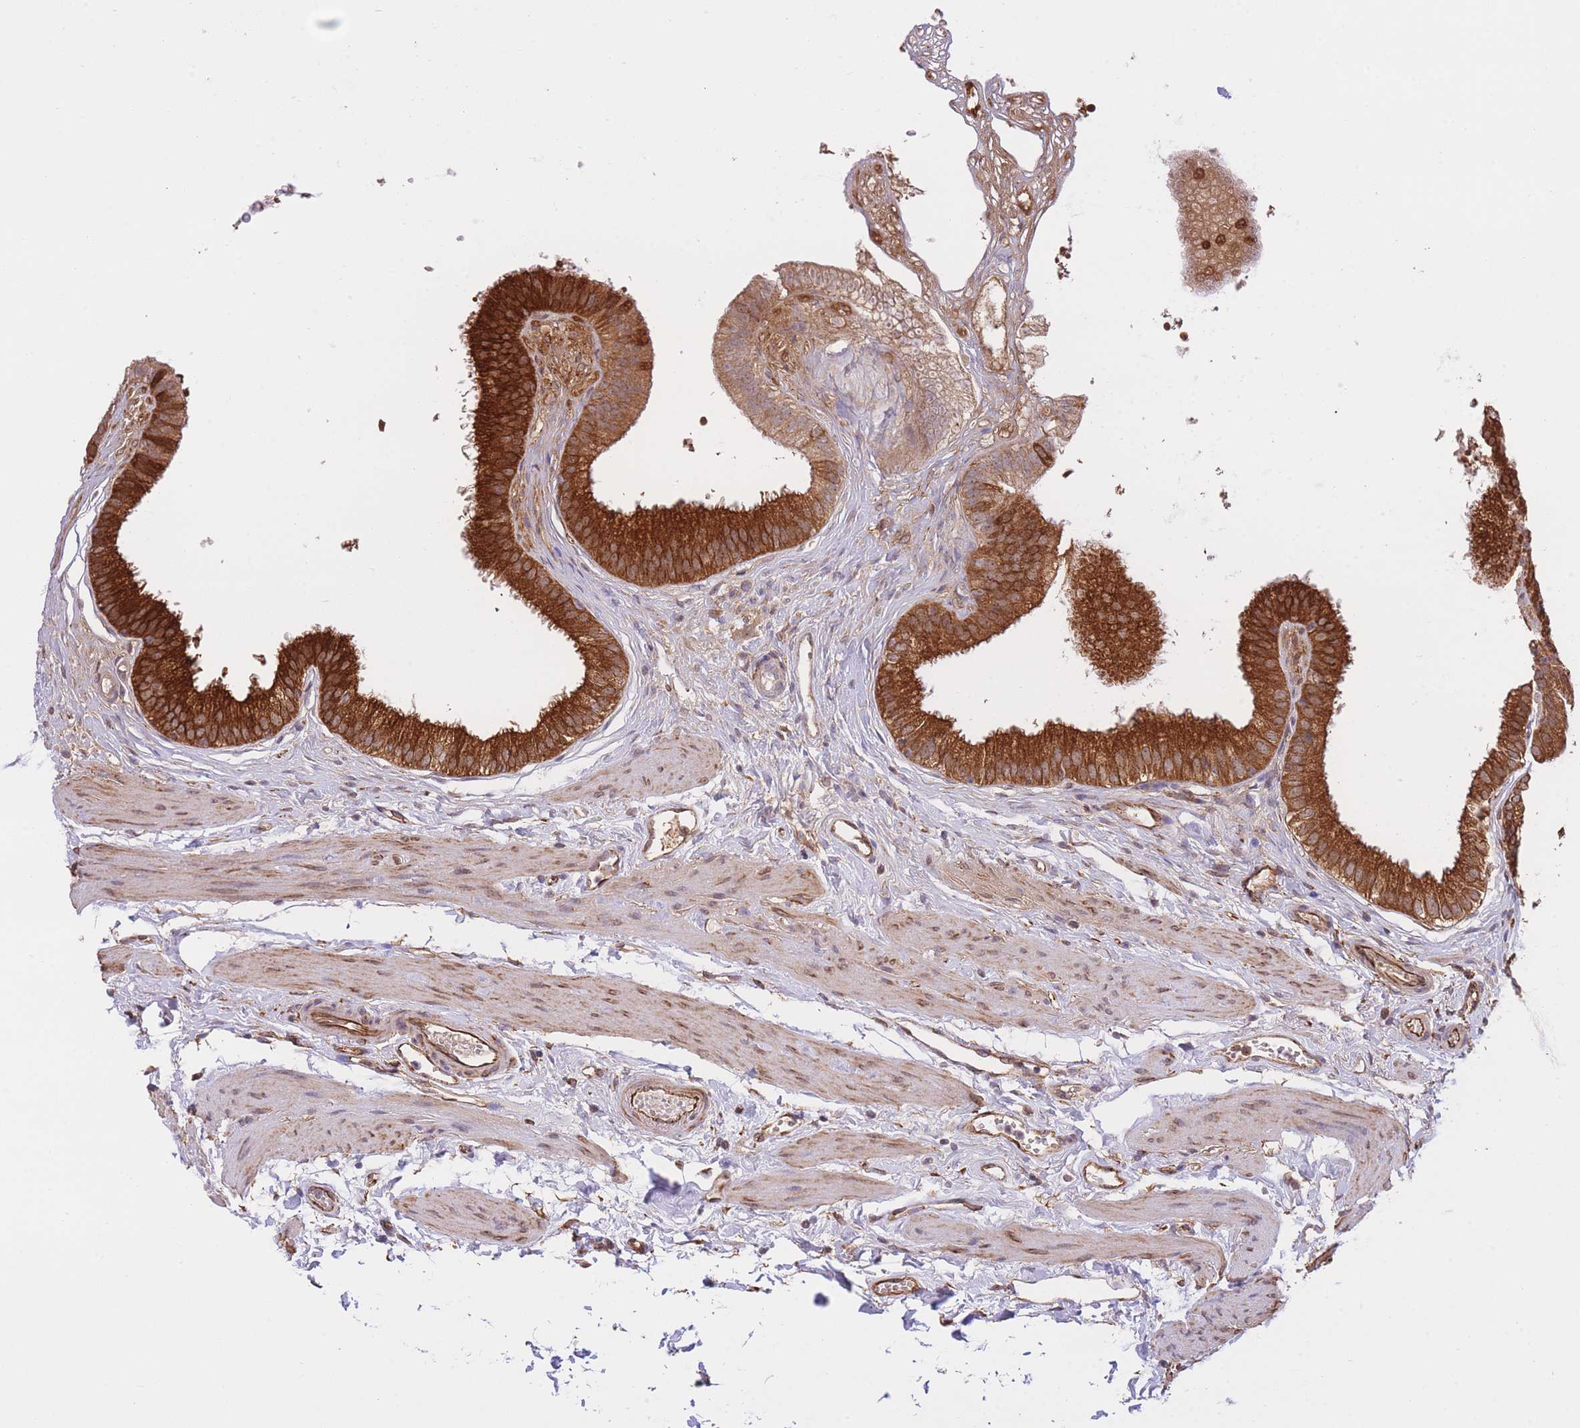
{"staining": {"intensity": "strong", "quantity": ">75%", "location": "cytoplasmic/membranous"}, "tissue": "gallbladder", "cell_type": "Glandular cells", "image_type": "normal", "snomed": [{"axis": "morphology", "description": "Normal tissue, NOS"}, {"axis": "topography", "description": "Gallbladder"}], "caption": "Glandular cells display strong cytoplasmic/membranous staining in approximately >75% of cells in benign gallbladder.", "gene": "EXOSC8", "patient": {"sex": "female", "age": 54}}